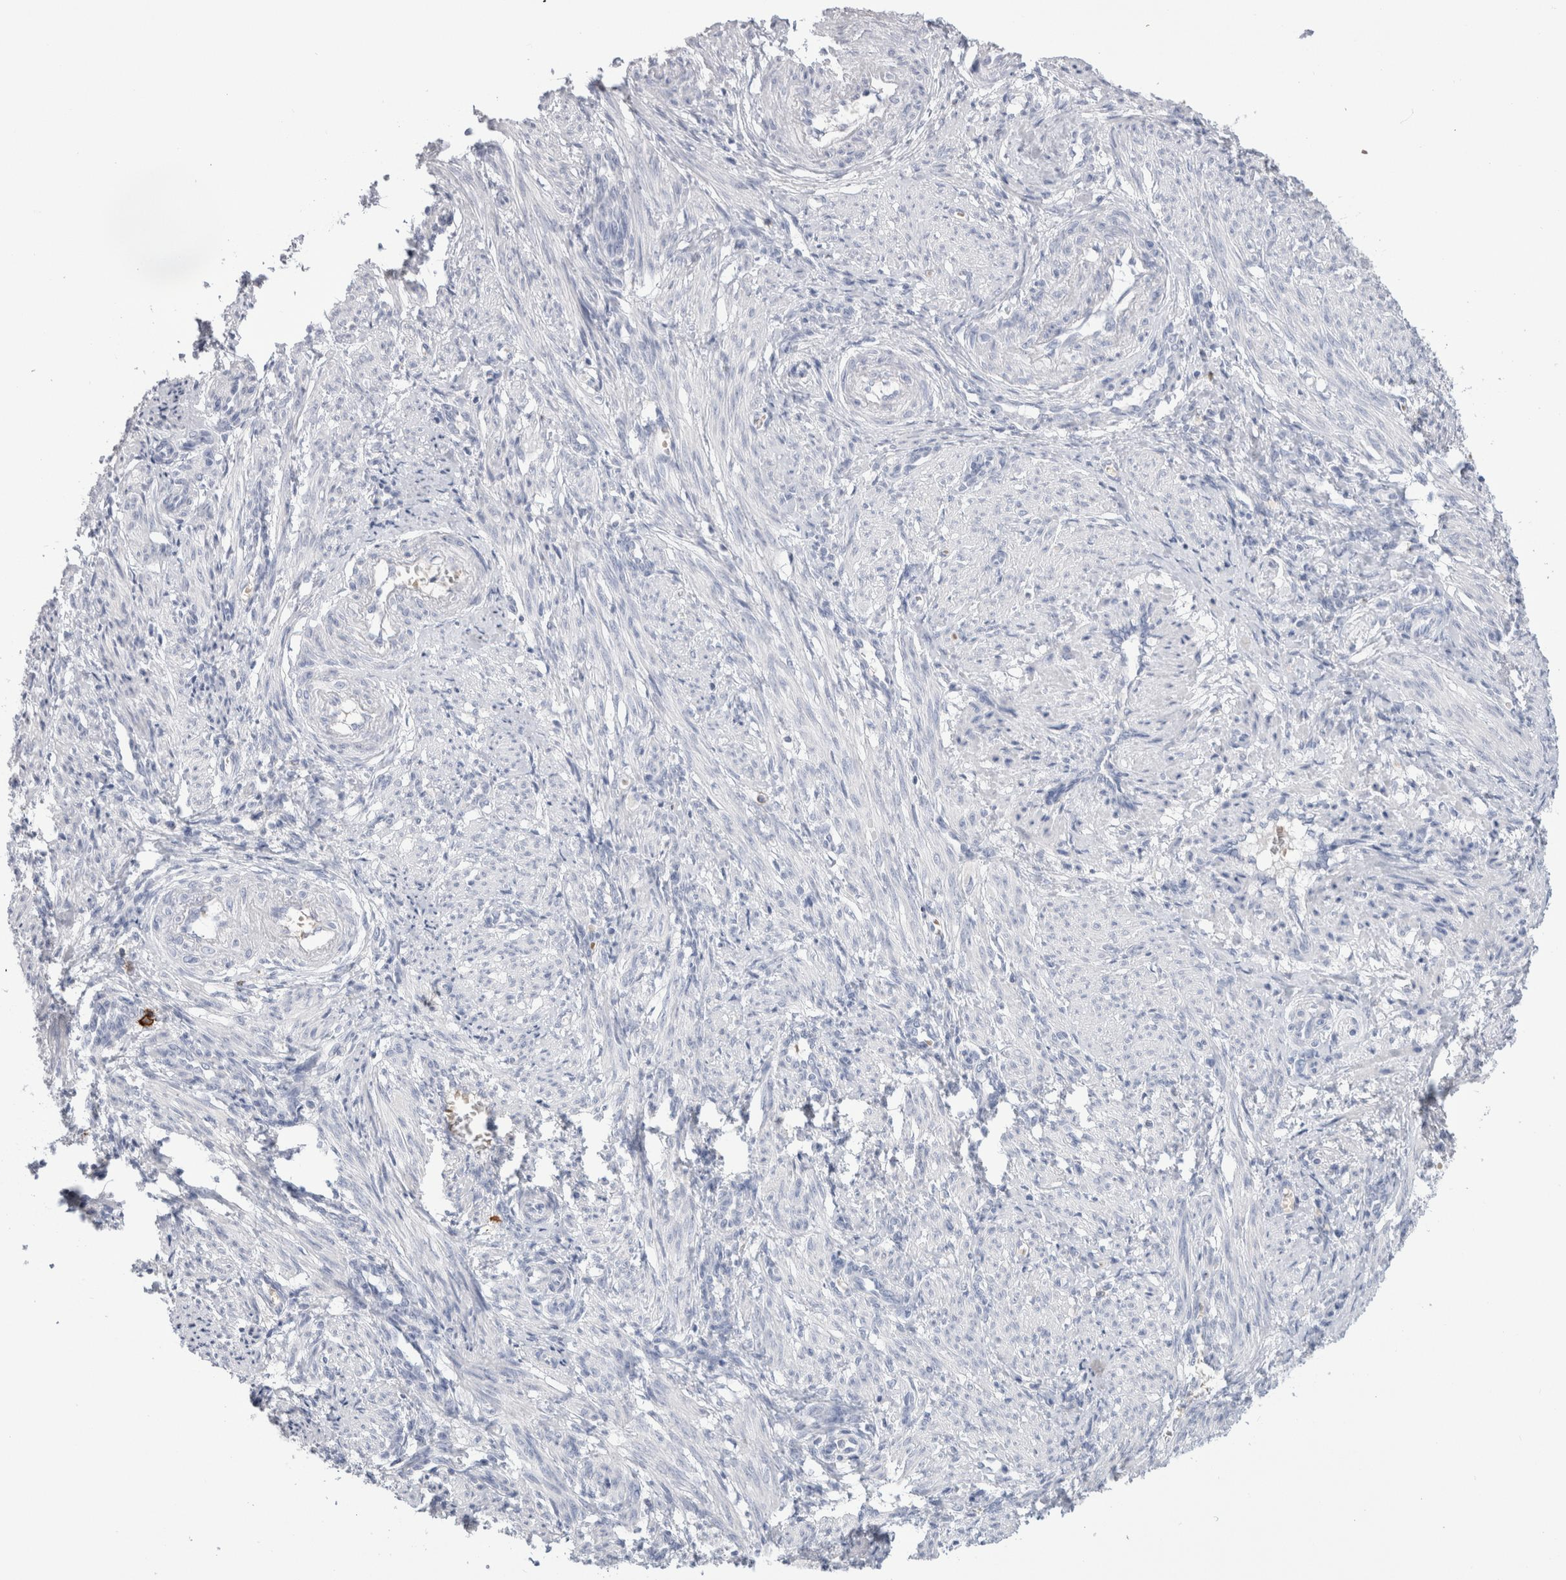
{"staining": {"intensity": "negative", "quantity": "none", "location": "none"}, "tissue": "smooth muscle", "cell_type": "Smooth muscle cells", "image_type": "normal", "snomed": [{"axis": "morphology", "description": "Normal tissue, NOS"}, {"axis": "topography", "description": "Endometrium"}], "caption": "Immunohistochemistry photomicrograph of unremarkable smooth muscle: human smooth muscle stained with DAB exhibits no significant protein staining in smooth muscle cells.", "gene": "CD38", "patient": {"sex": "female", "age": 33}}